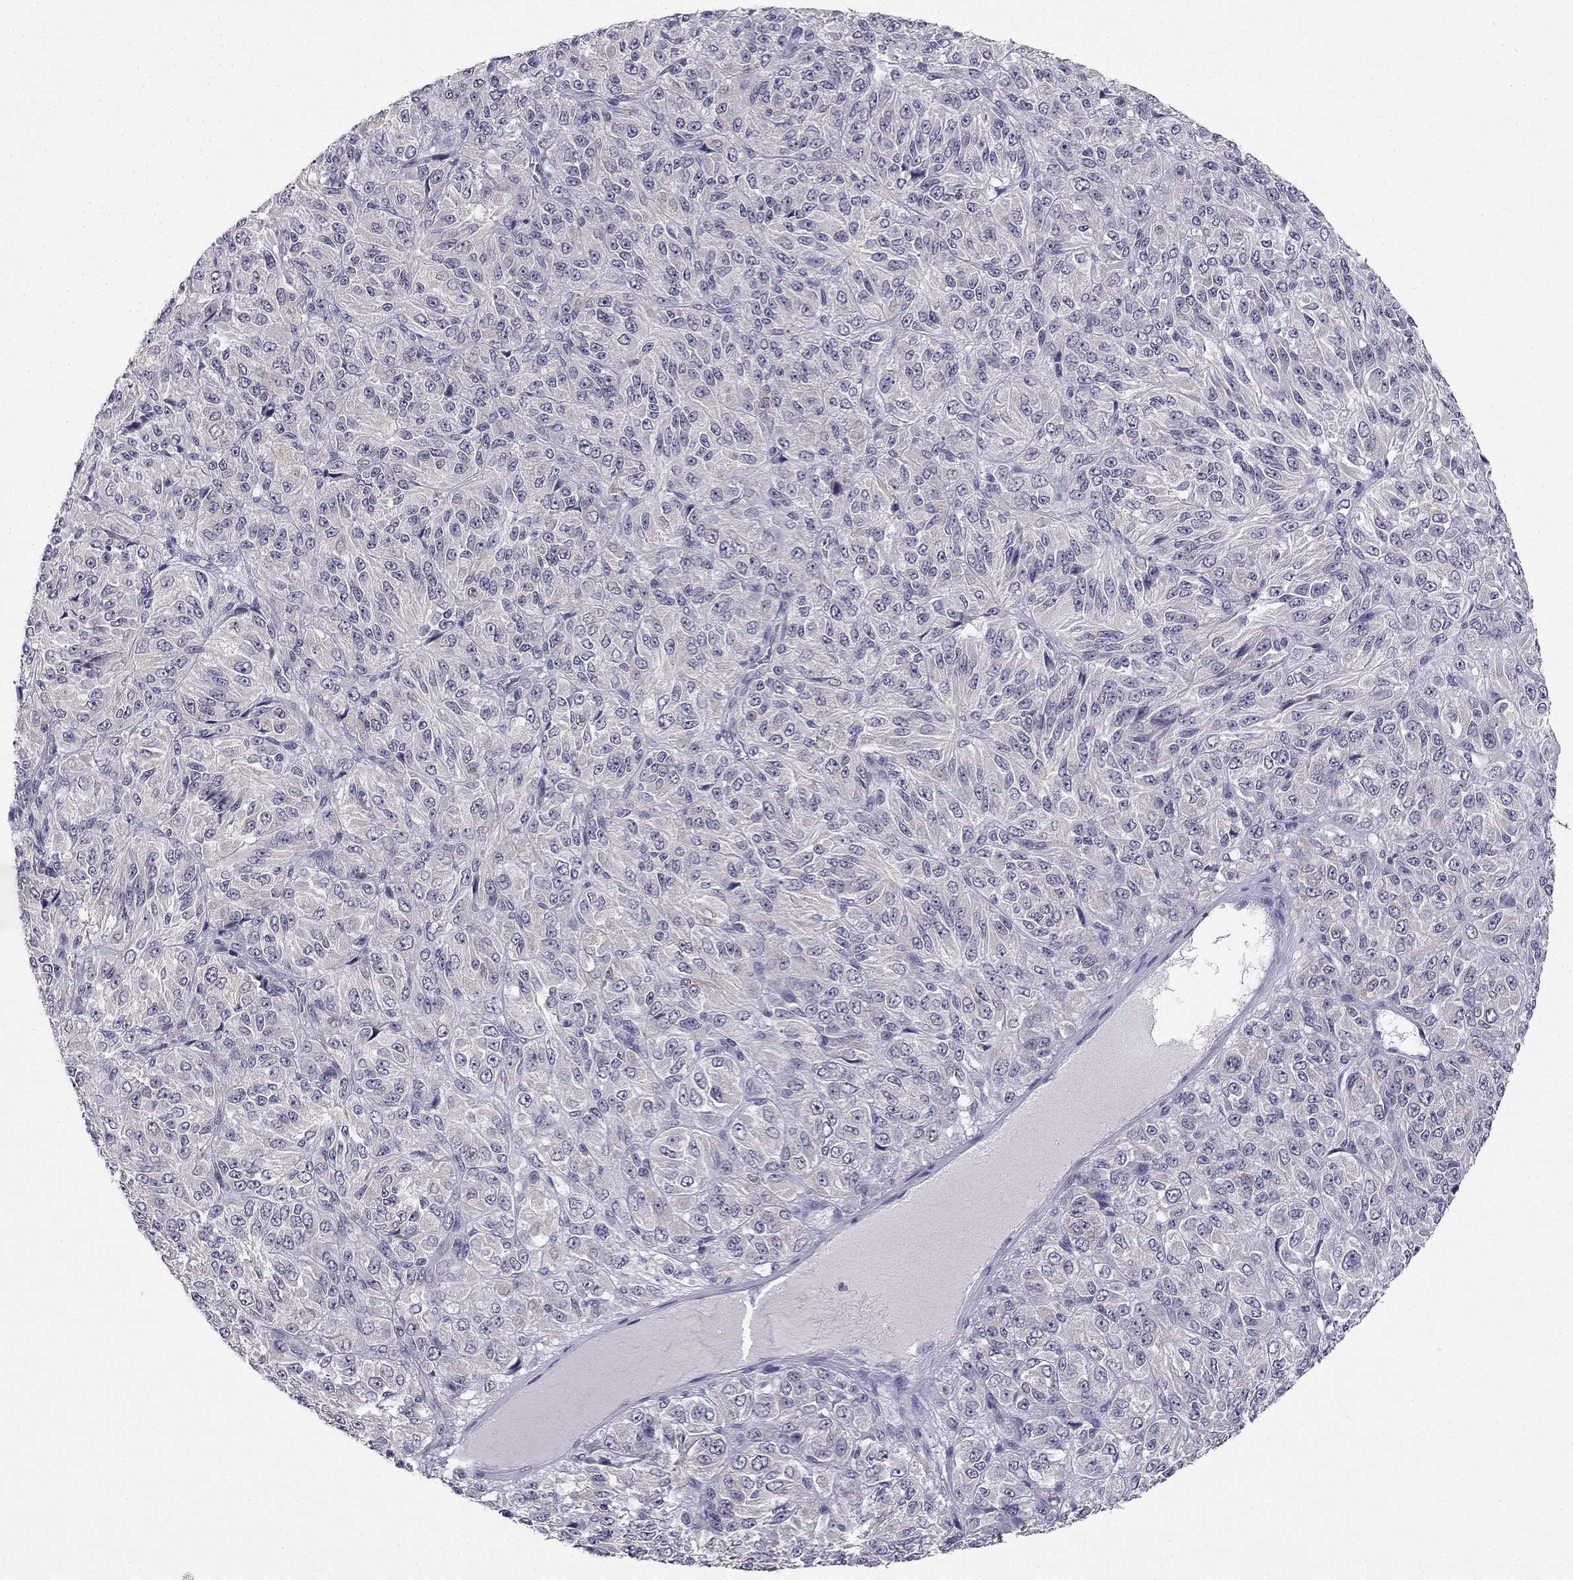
{"staining": {"intensity": "negative", "quantity": "none", "location": "none"}, "tissue": "melanoma", "cell_type": "Tumor cells", "image_type": "cancer", "snomed": [{"axis": "morphology", "description": "Malignant melanoma, Metastatic site"}, {"axis": "topography", "description": "Brain"}], "caption": "Immunohistochemistry (IHC) of melanoma exhibits no expression in tumor cells.", "gene": "C16orf89", "patient": {"sex": "female", "age": 56}}